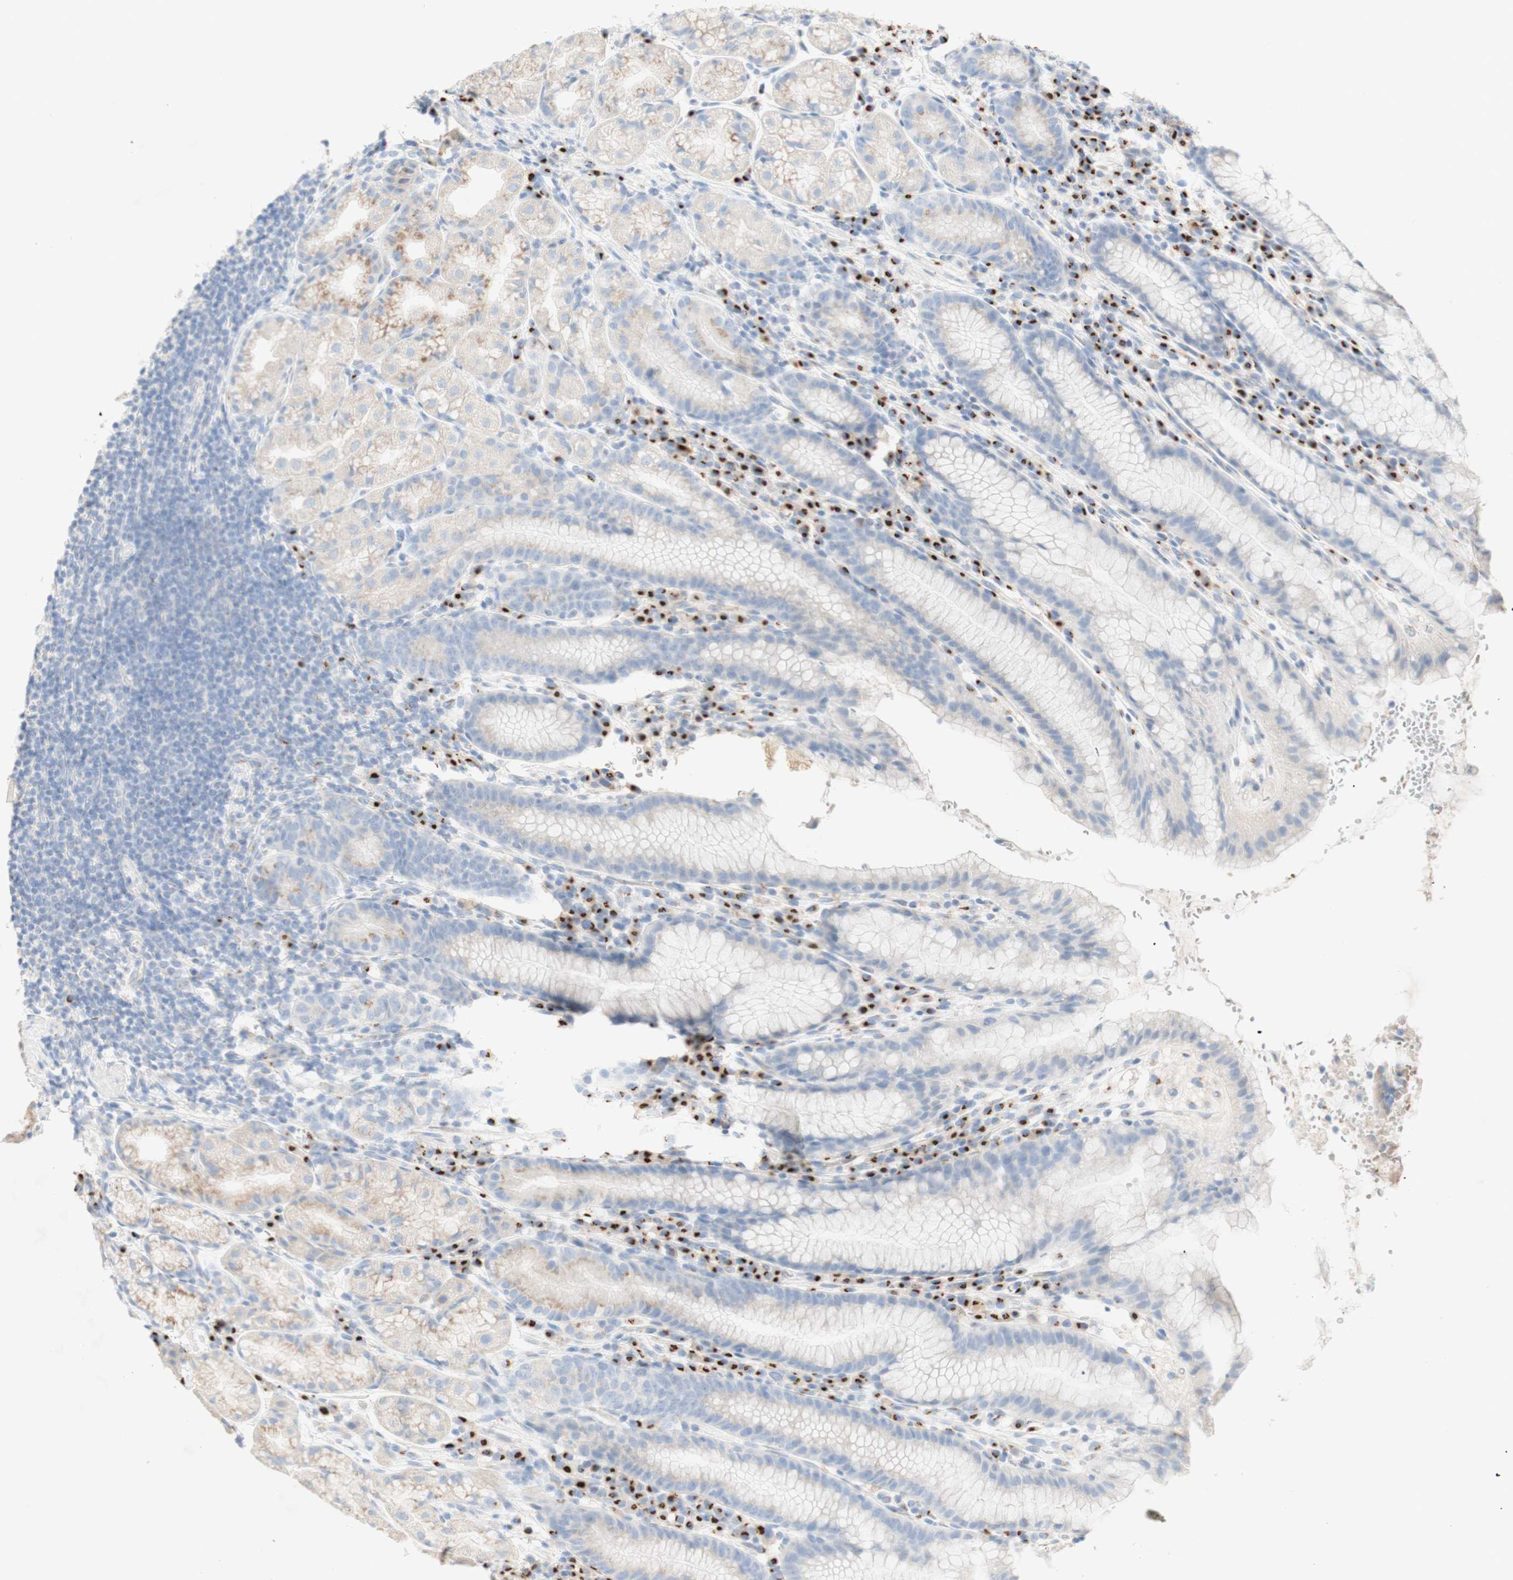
{"staining": {"intensity": "weak", "quantity": "25%-75%", "location": "cytoplasmic/membranous"}, "tissue": "stomach", "cell_type": "Glandular cells", "image_type": "normal", "snomed": [{"axis": "morphology", "description": "Normal tissue, NOS"}, {"axis": "topography", "description": "Stomach, lower"}], "caption": "Approximately 25%-75% of glandular cells in benign human stomach reveal weak cytoplasmic/membranous protein staining as visualized by brown immunohistochemical staining.", "gene": "MANEA", "patient": {"sex": "male", "age": 52}}